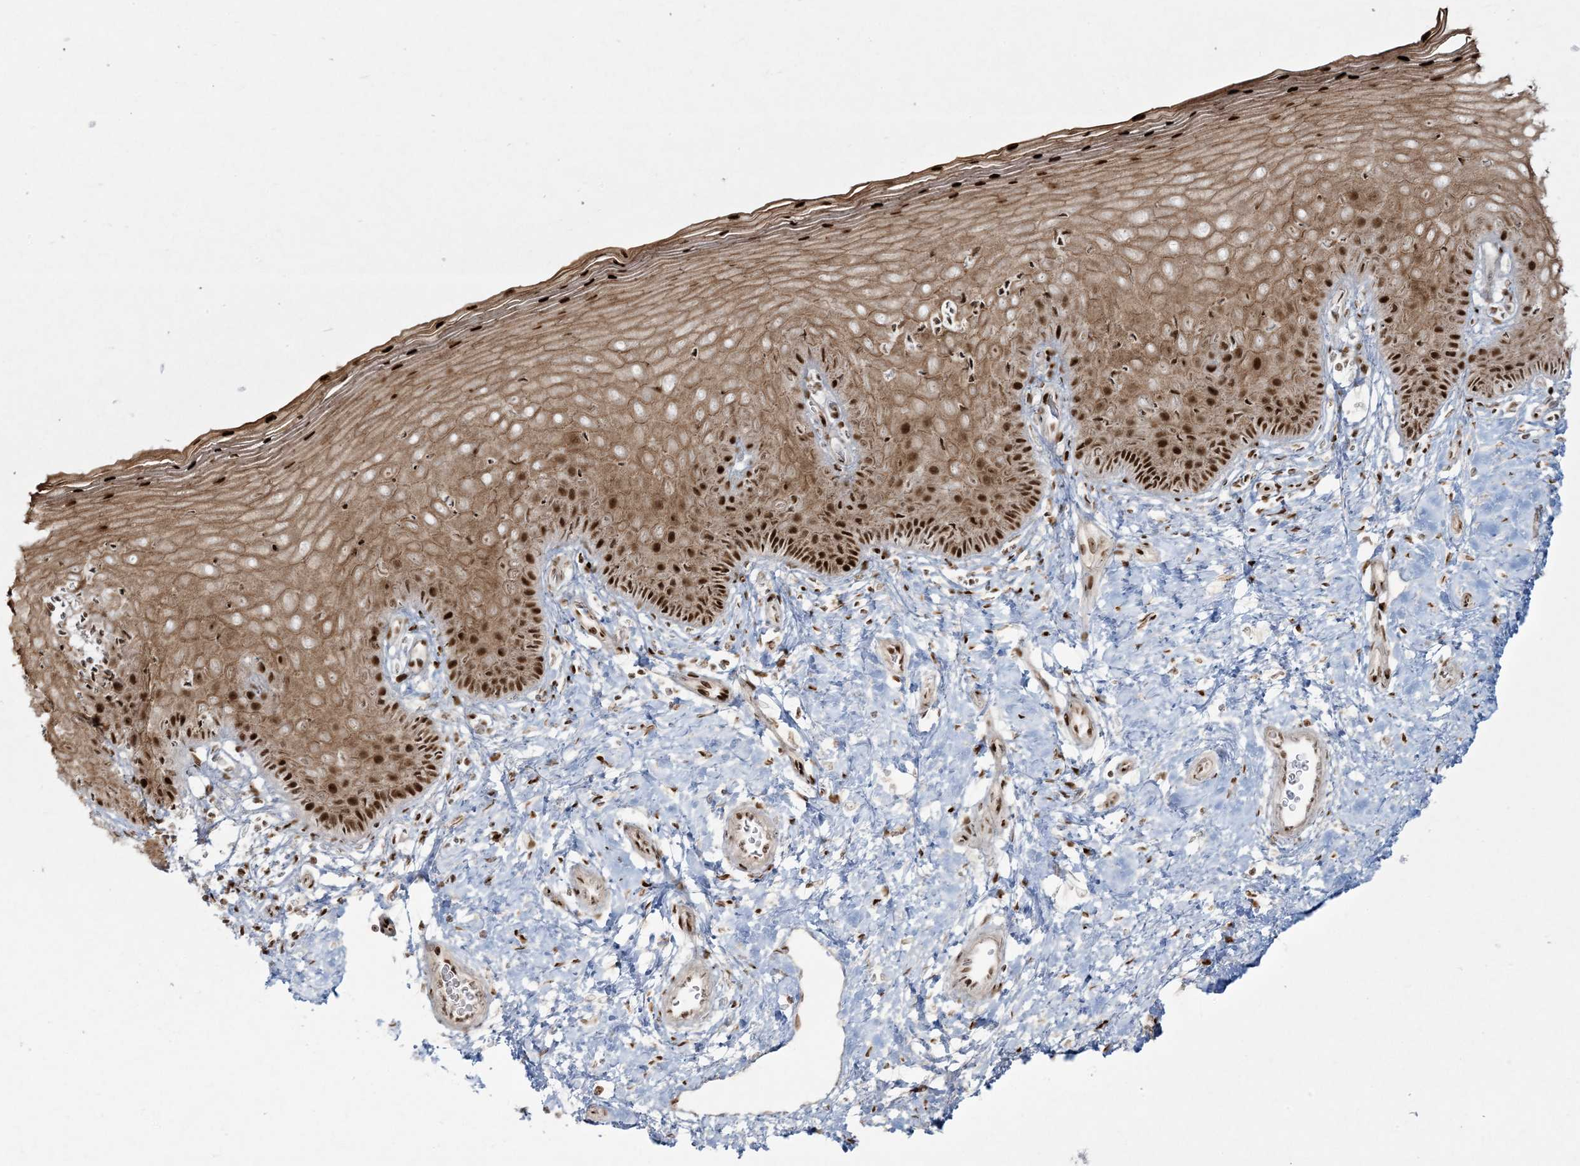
{"staining": {"intensity": "strong", "quantity": ">75%", "location": "nuclear"}, "tissue": "cervix", "cell_type": "Glandular cells", "image_type": "normal", "snomed": [{"axis": "morphology", "description": "Normal tissue, NOS"}, {"axis": "topography", "description": "Cervix"}], "caption": "Strong nuclear protein positivity is seen in approximately >75% of glandular cells in cervix. The protein of interest is stained brown, and the nuclei are stained in blue (DAB (3,3'-diaminobenzidine) IHC with brightfield microscopy, high magnification).", "gene": "RBM10", "patient": {"sex": "female", "age": 36}}